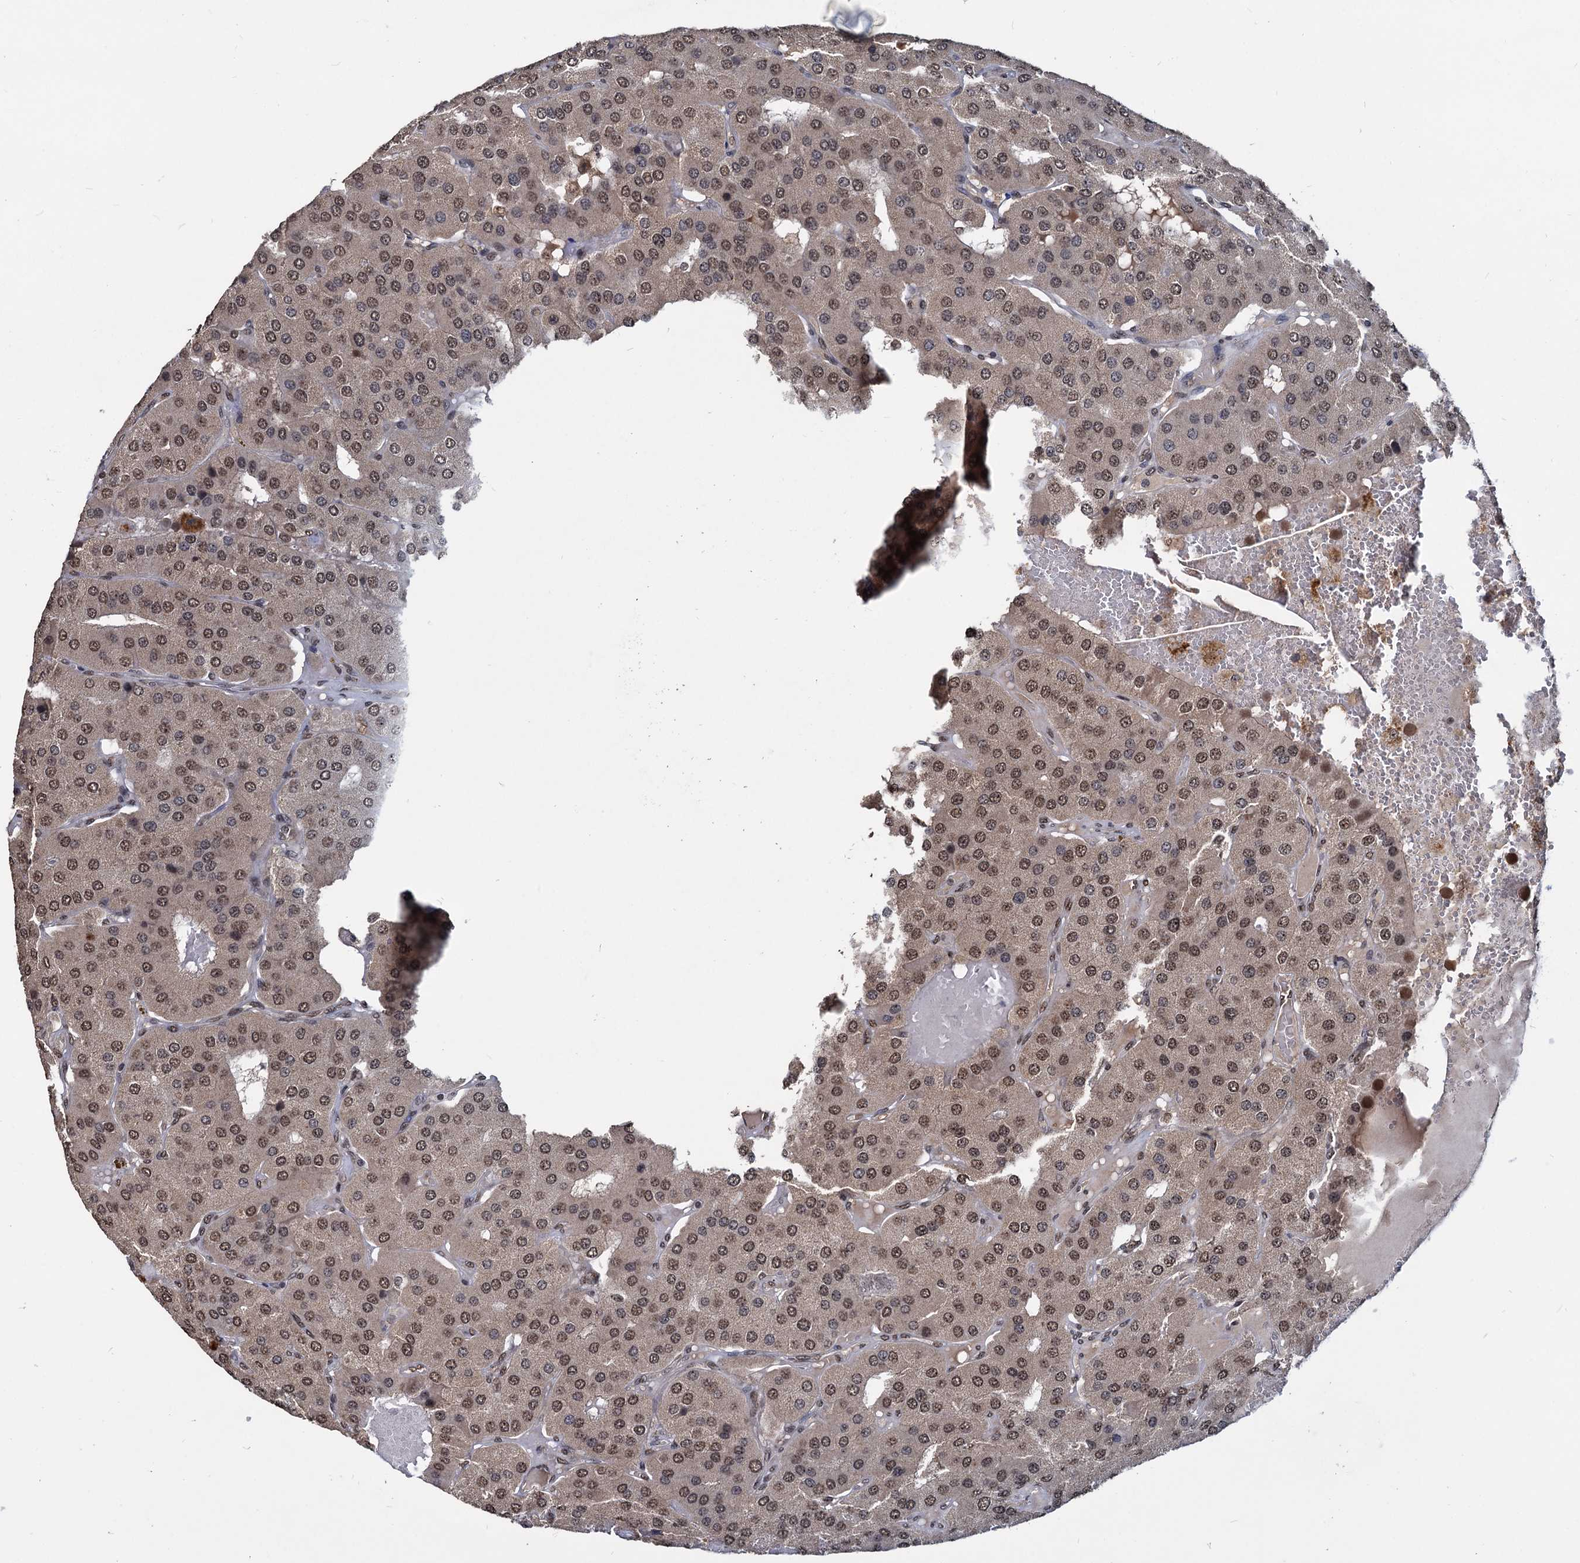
{"staining": {"intensity": "moderate", "quantity": ">75%", "location": "nuclear"}, "tissue": "parathyroid gland", "cell_type": "Glandular cells", "image_type": "normal", "snomed": [{"axis": "morphology", "description": "Normal tissue, NOS"}, {"axis": "morphology", "description": "Adenoma, NOS"}, {"axis": "topography", "description": "Parathyroid gland"}], "caption": "DAB (3,3'-diaminobenzidine) immunohistochemical staining of benign parathyroid gland demonstrates moderate nuclear protein expression in about >75% of glandular cells. (IHC, brightfield microscopy, high magnification).", "gene": "FAM216B", "patient": {"sex": "female", "age": 86}}